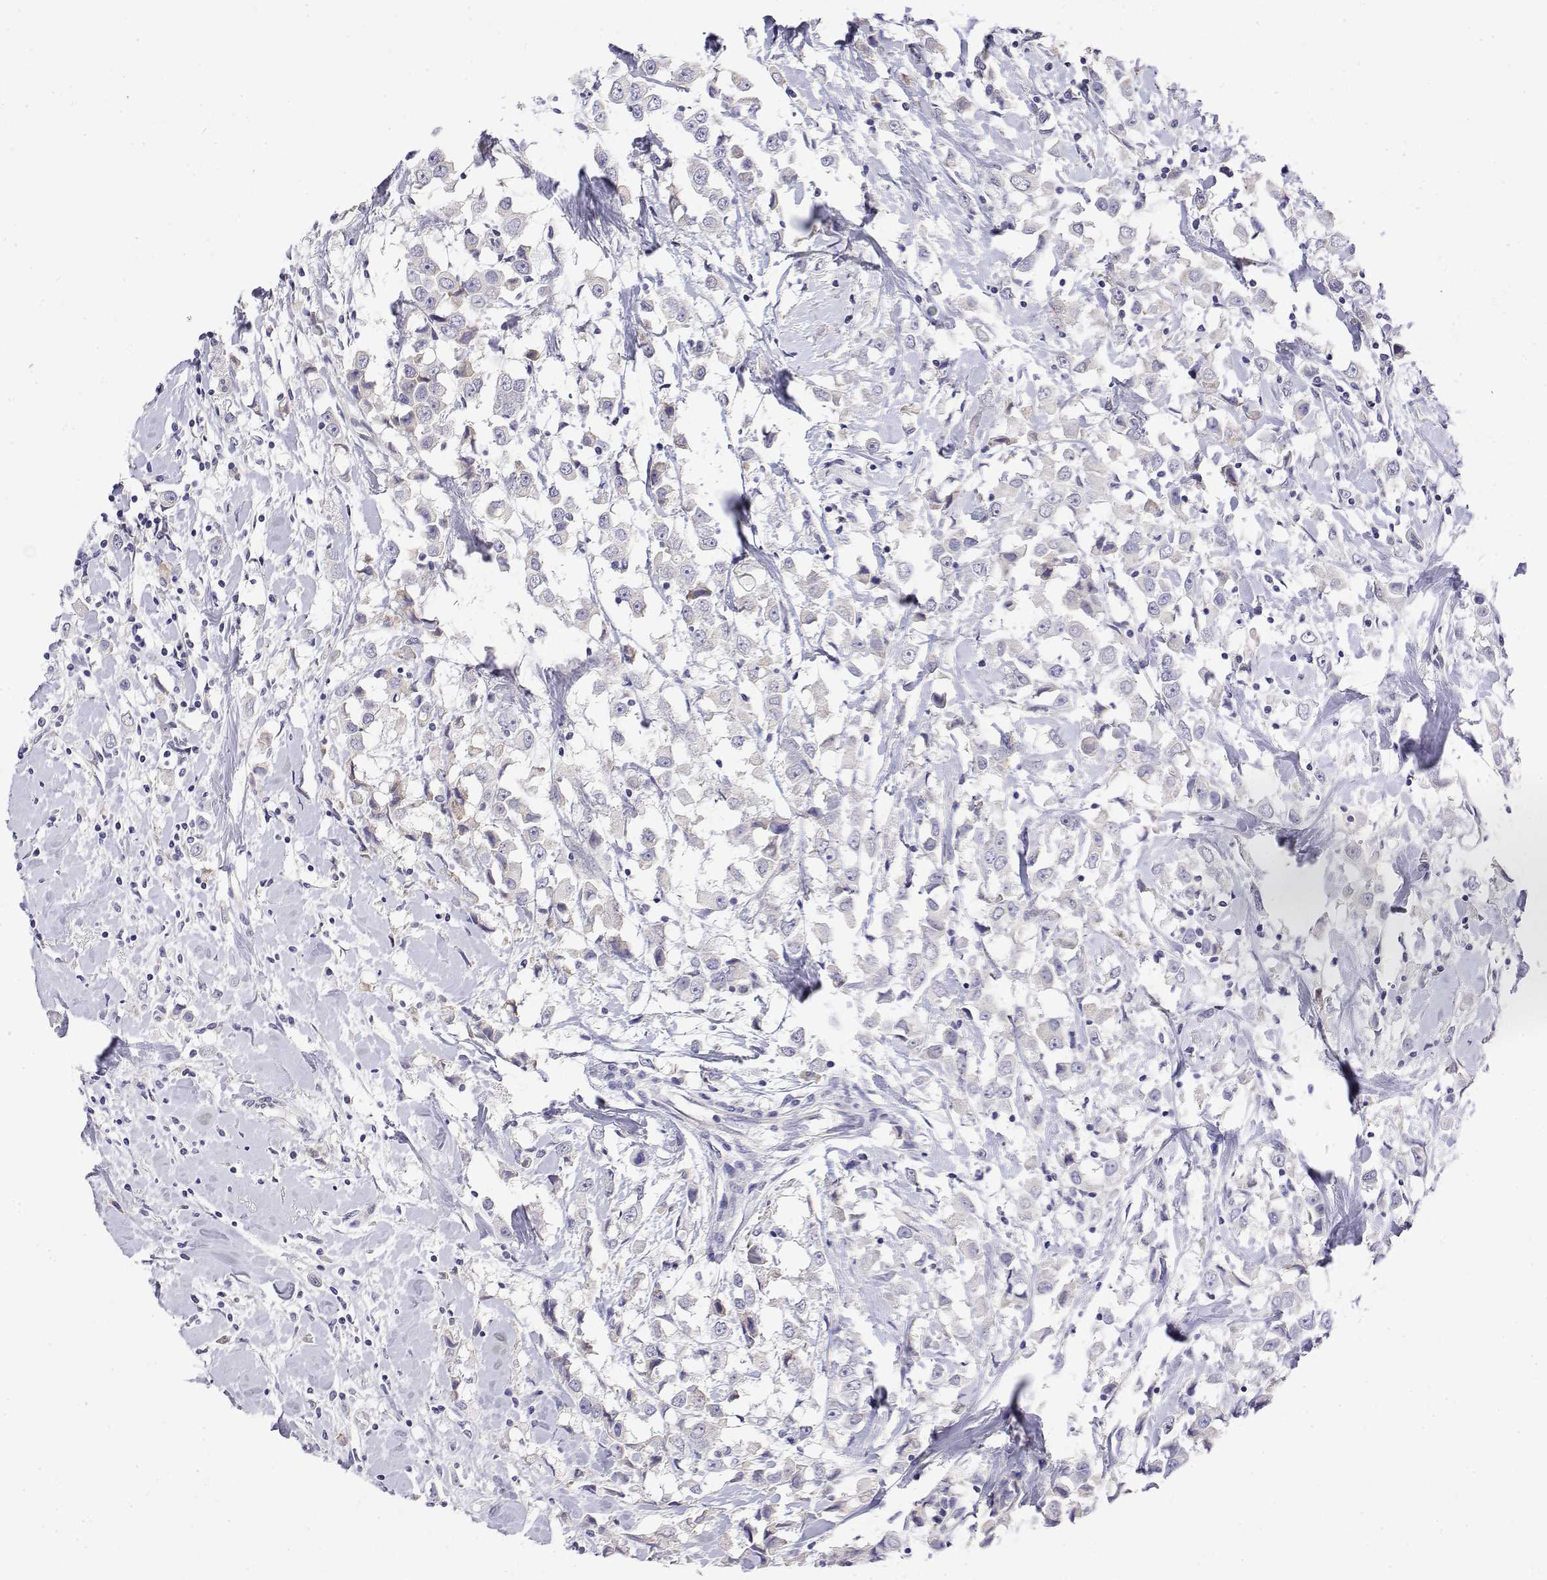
{"staining": {"intensity": "negative", "quantity": "none", "location": "none"}, "tissue": "breast cancer", "cell_type": "Tumor cells", "image_type": "cancer", "snomed": [{"axis": "morphology", "description": "Duct carcinoma"}, {"axis": "topography", "description": "Breast"}], "caption": "This is an IHC histopathology image of breast cancer (invasive ductal carcinoma). There is no staining in tumor cells.", "gene": "LY6D", "patient": {"sex": "female", "age": 61}}